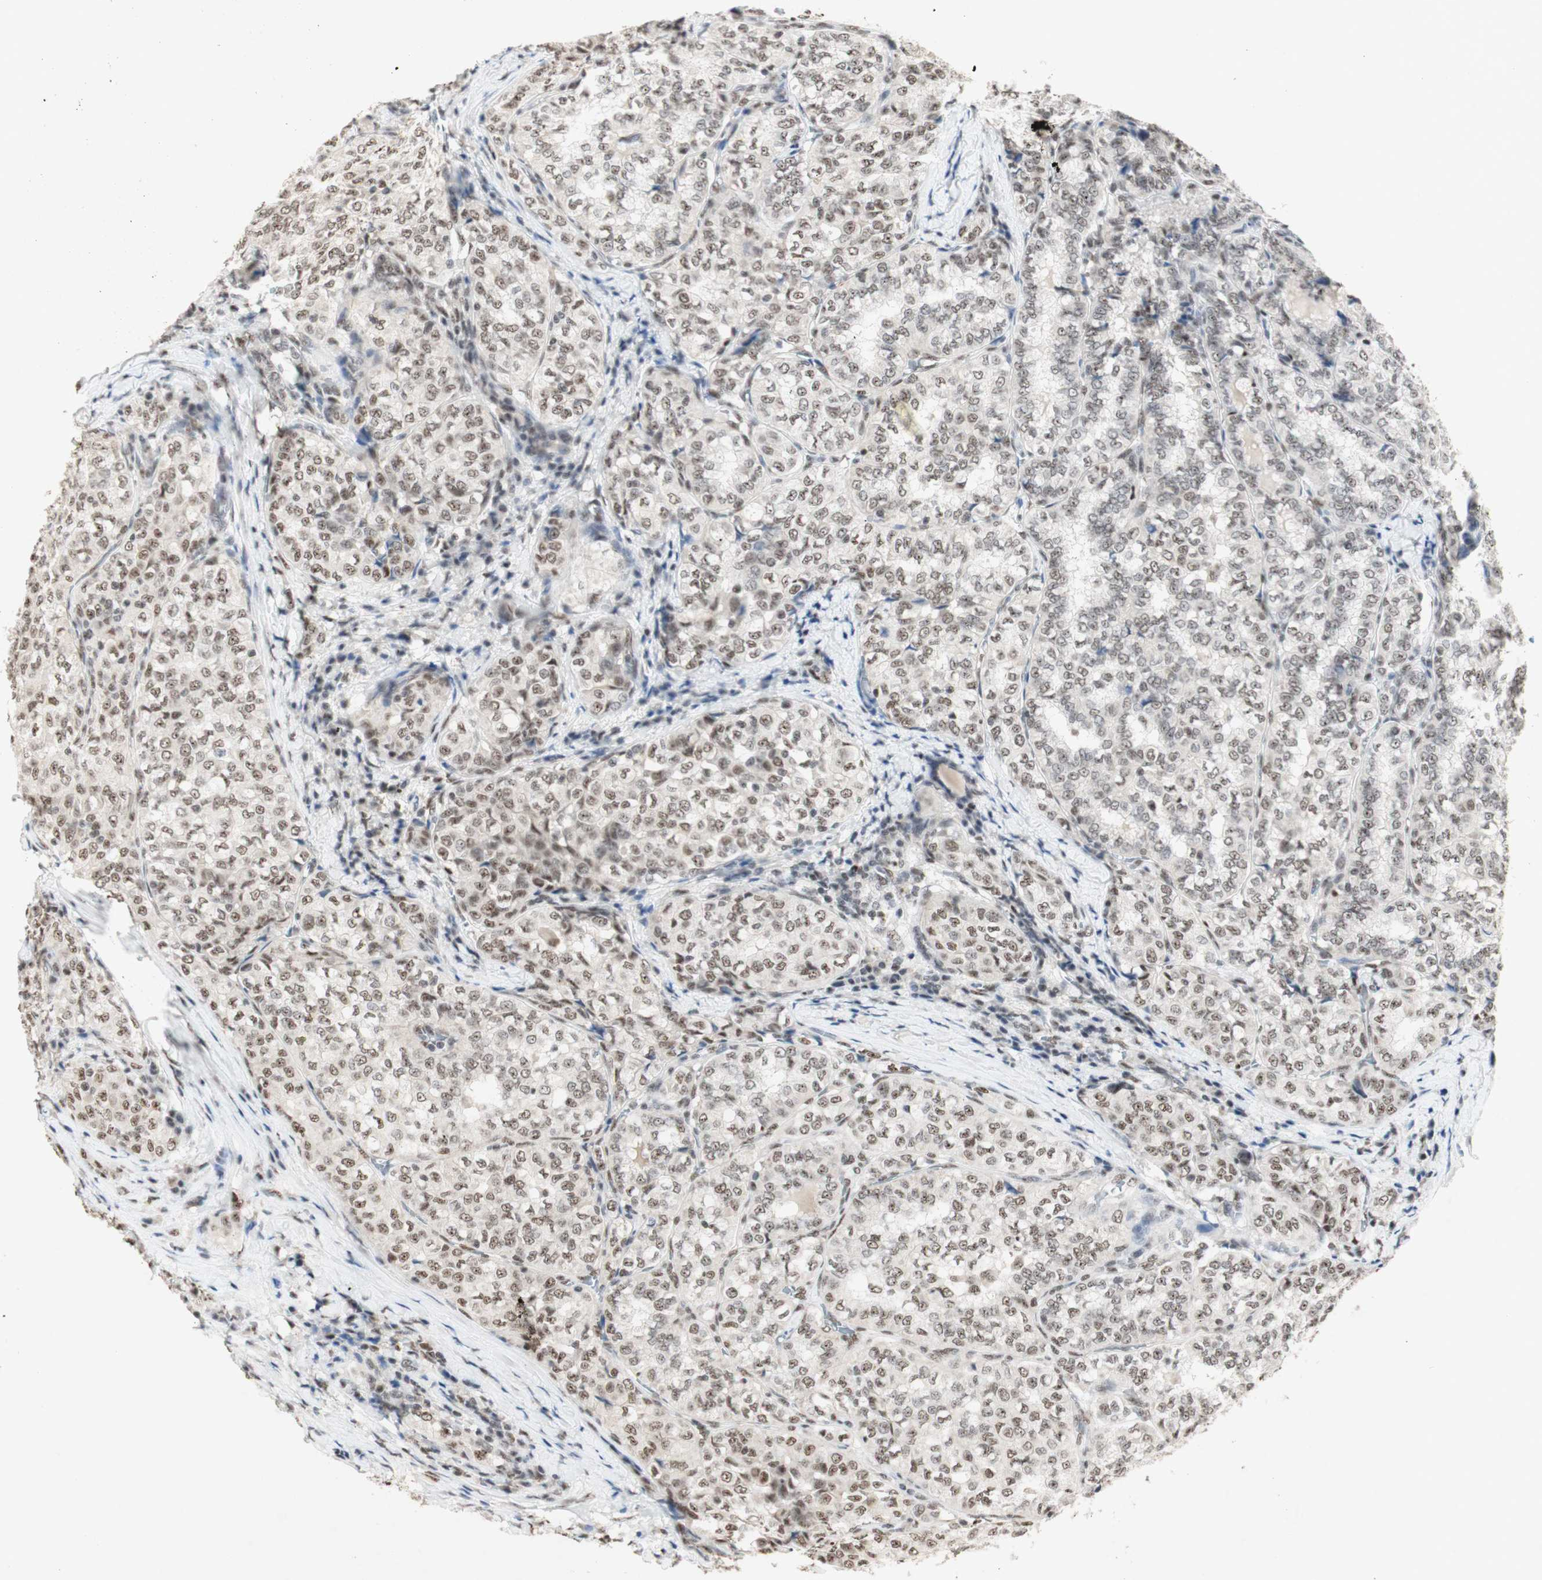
{"staining": {"intensity": "moderate", "quantity": ">75%", "location": "nuclear"}, "tissue": "thyroid cancer", "cell_type": "Tumor cells", "image_type": "cancer", "snomed": [{"axis": "morphology", "description": "Normal tissue, NOS"}, {"axis": "morphology", "description": "Papillary adenocarcinoma, NOS"}, {"axis": "topography", "description": "Thyroid gland"}], "caption": "DAB (3,3'-diaminobenzidine) immunohistochemical staining of human thyroid cancer (papillary adenocarcinoma) demonstrates moderate nuclear protein positivity in about >75% of tumor cells.", "gene": "SNRPB", "patient": {"sex": "female", "age": 30}}